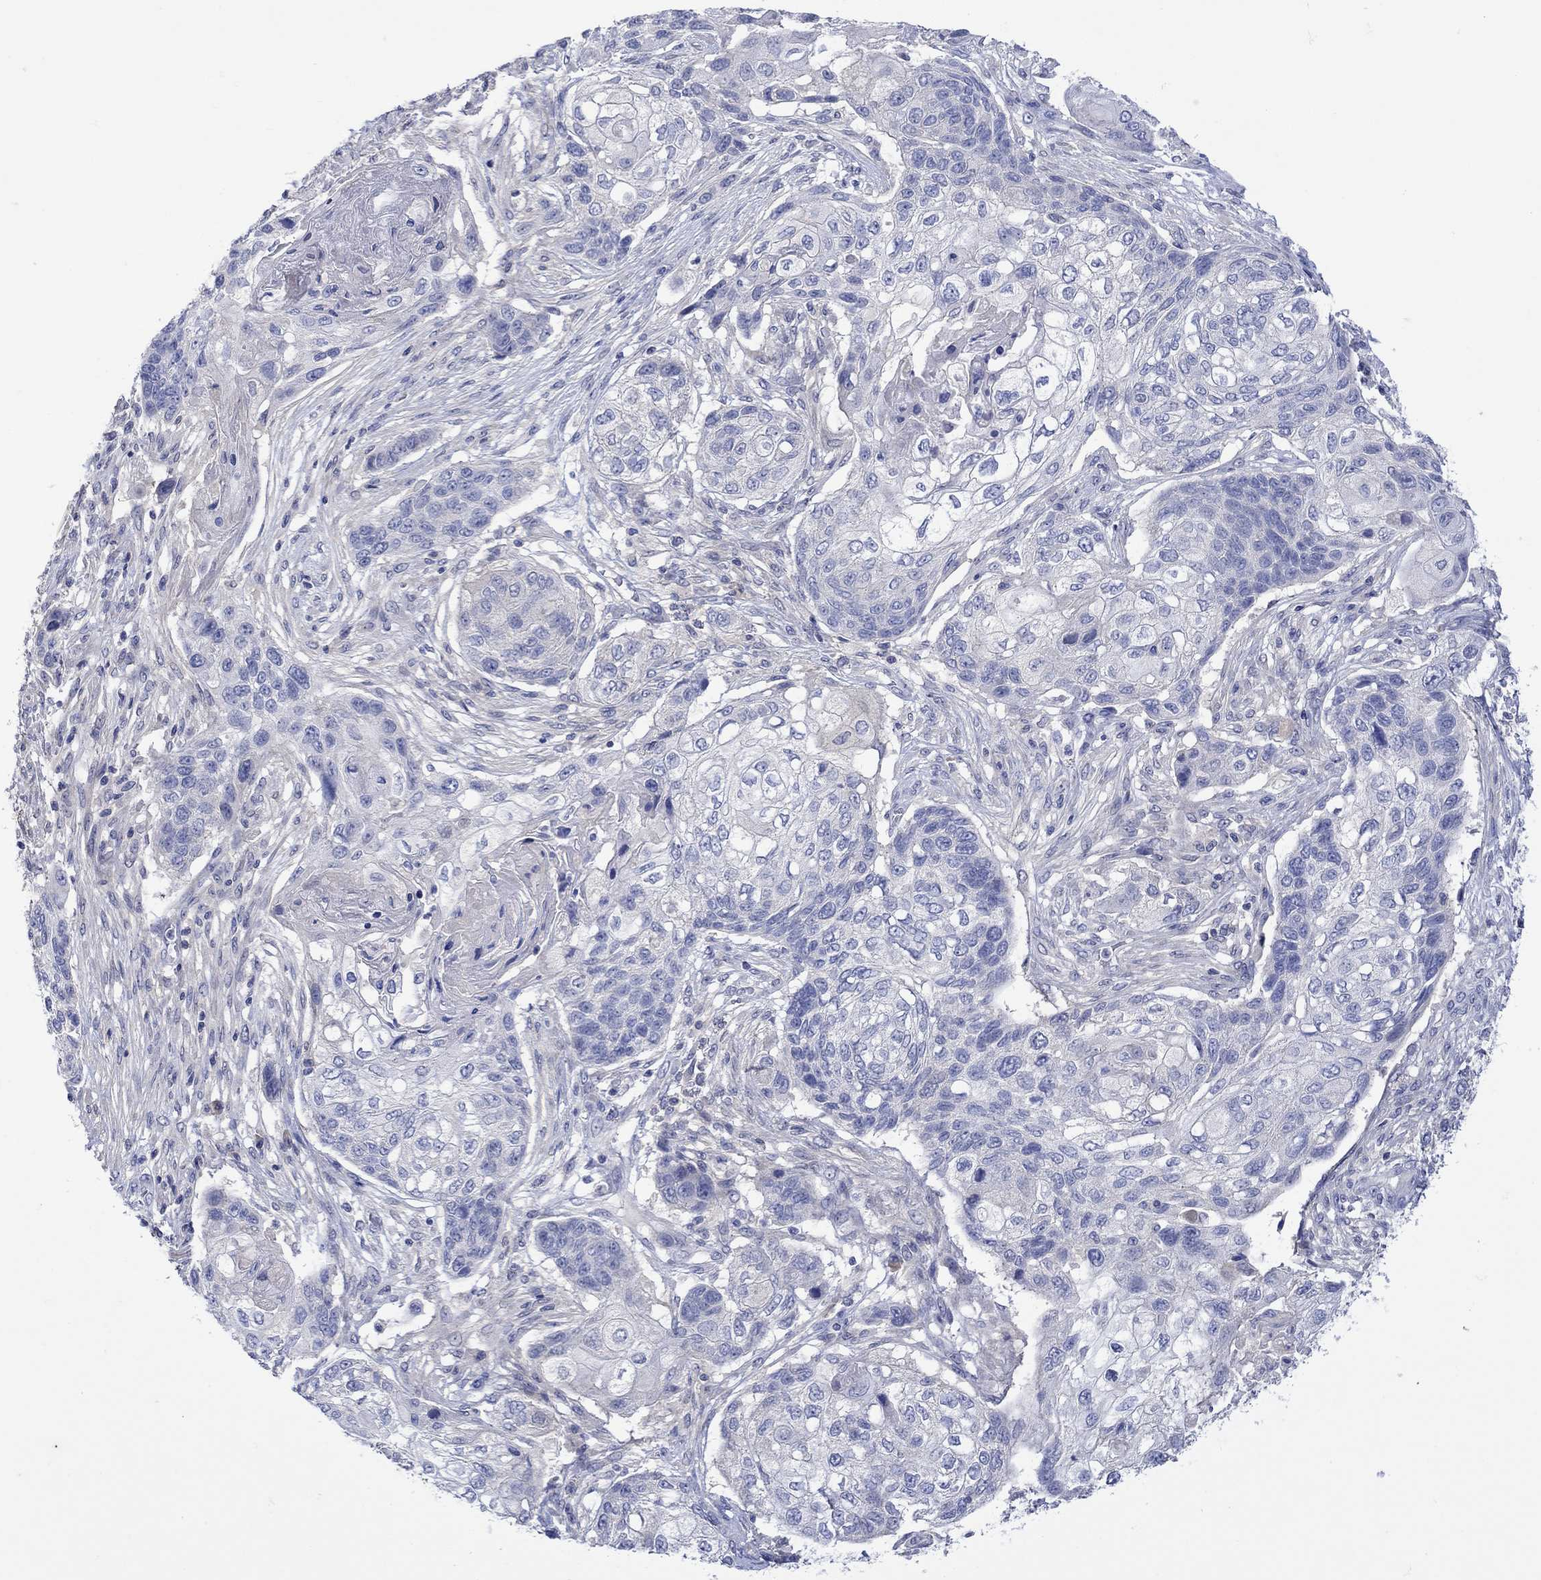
{"staining": {"intensity": "negative", "quantity": "none", "location": "none"}, "tissue": "lung cancer", "cell_type": "Tumor cells", "image_type": "cancer", "snomed": [{"axis": "morphology", "description": "Normal tissue, NOS"}, {"axis": "morphology", "description": "Squamous cell carcinoma, NOS"}, {"axis": "topography", "description": "Bronchus"}, {"axis": "topography", "description": "Lung"}], "caption": "High power microscopy photomicrograph of an immunohistochemistry (IHC) photomicrograph of lung squamous cell carcinoma, revealing no significant staining in tumor cells. The staining is performed using DAB (3,3'-diaminobenzidine) brown chromogen with nuclei counter-stained in using hematoxylin.", "gene": "MSI1", "patient": {"sex": "male", "age": 69}}